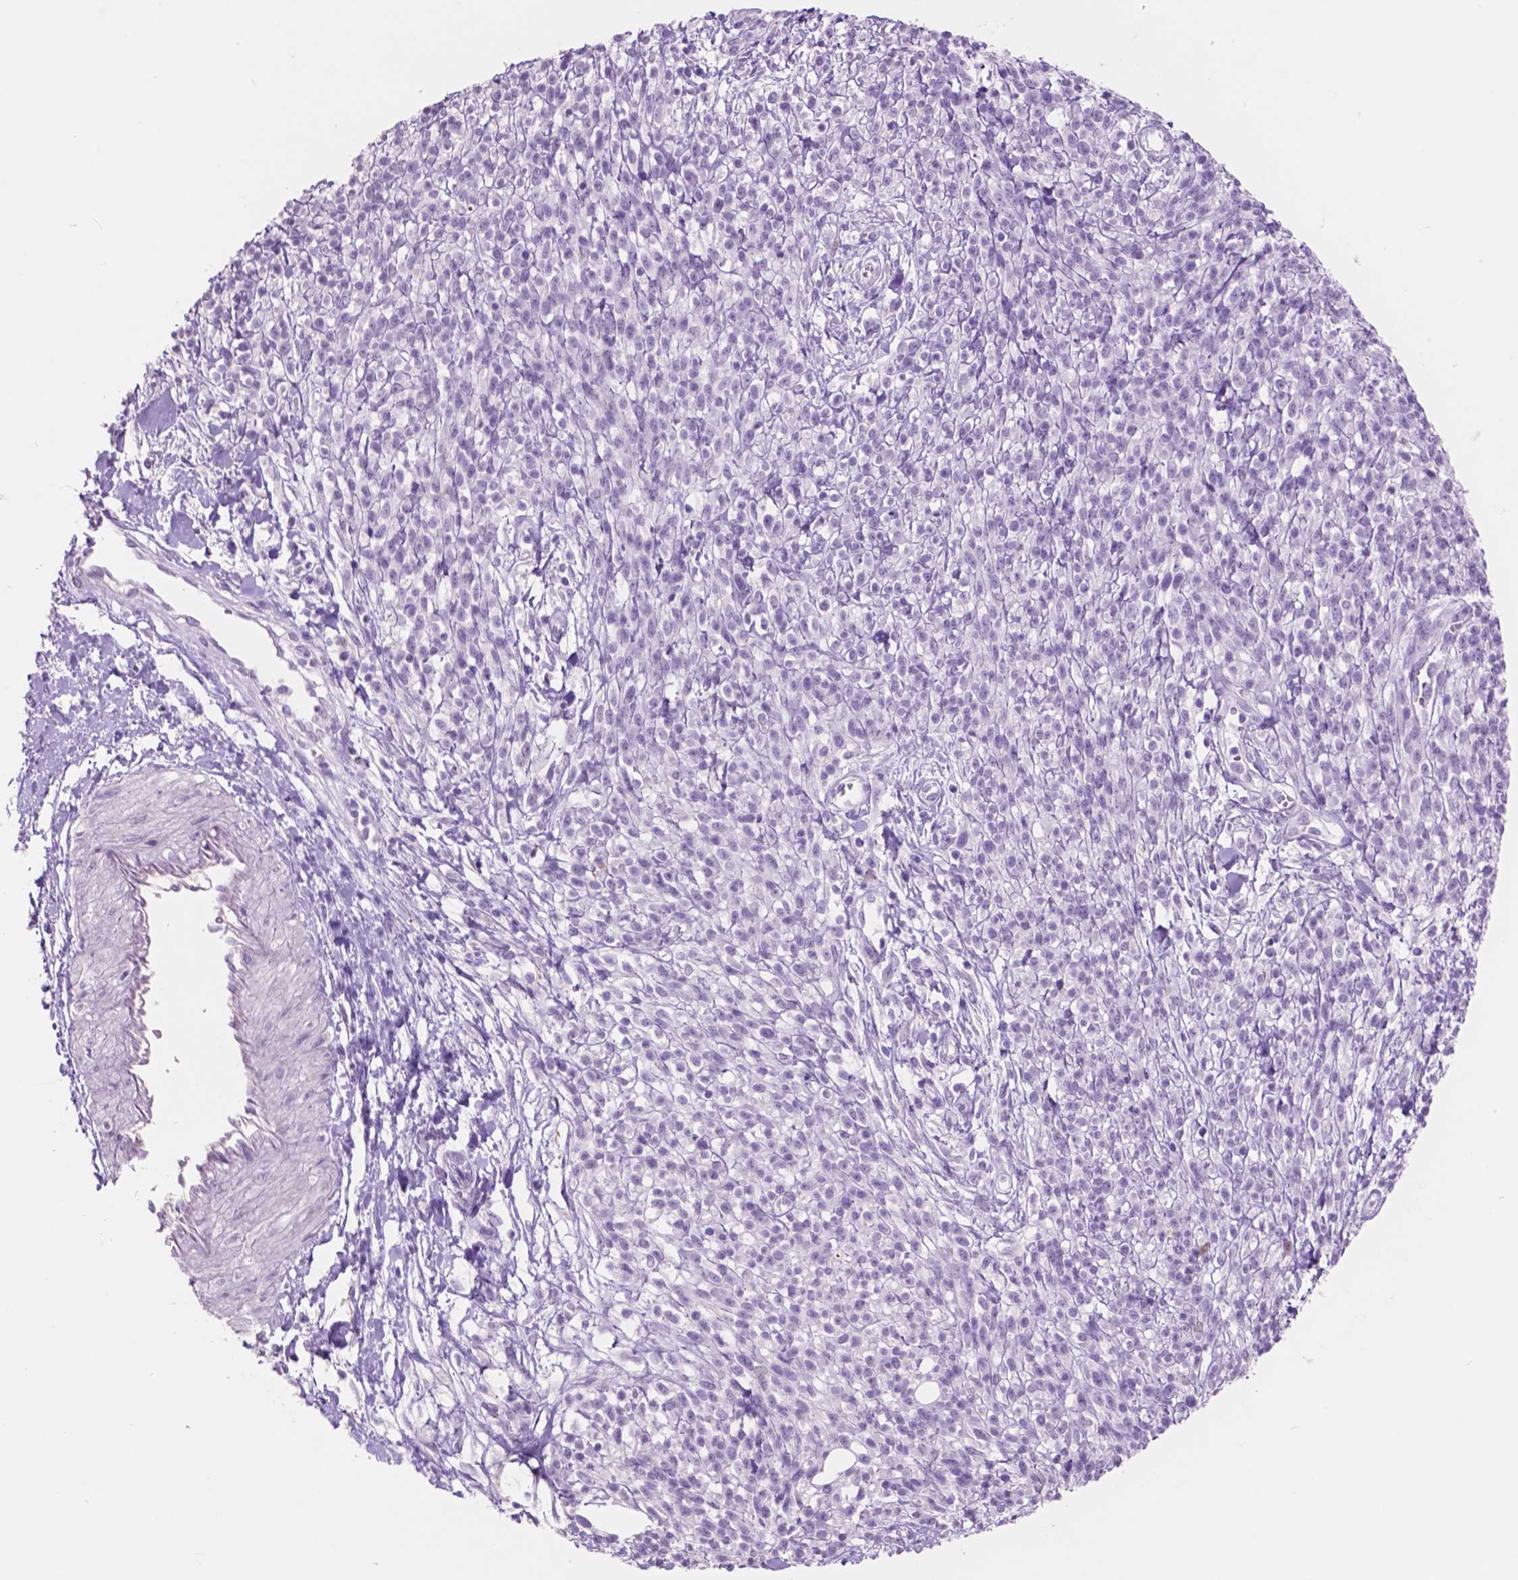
{"staining": {"intensity": "negative", "quantity": "none", "location": "none"}, "tissue": "melanoma", "cell_type": "Tumor cells", "image_type": "cancer", "snomed": [{"axis": "morphology", "description": "Malignant melanoma, NOS"}, {"axis": "topography", "description": "Skin"}, {"axis": "topography", "description": "Skin of trunk"}], "caption": "Tumor cells are negative for brown protein staining in malignant melanoma.", "gene": "IDO1", "patient": {"sex": "male", "age": 74}}